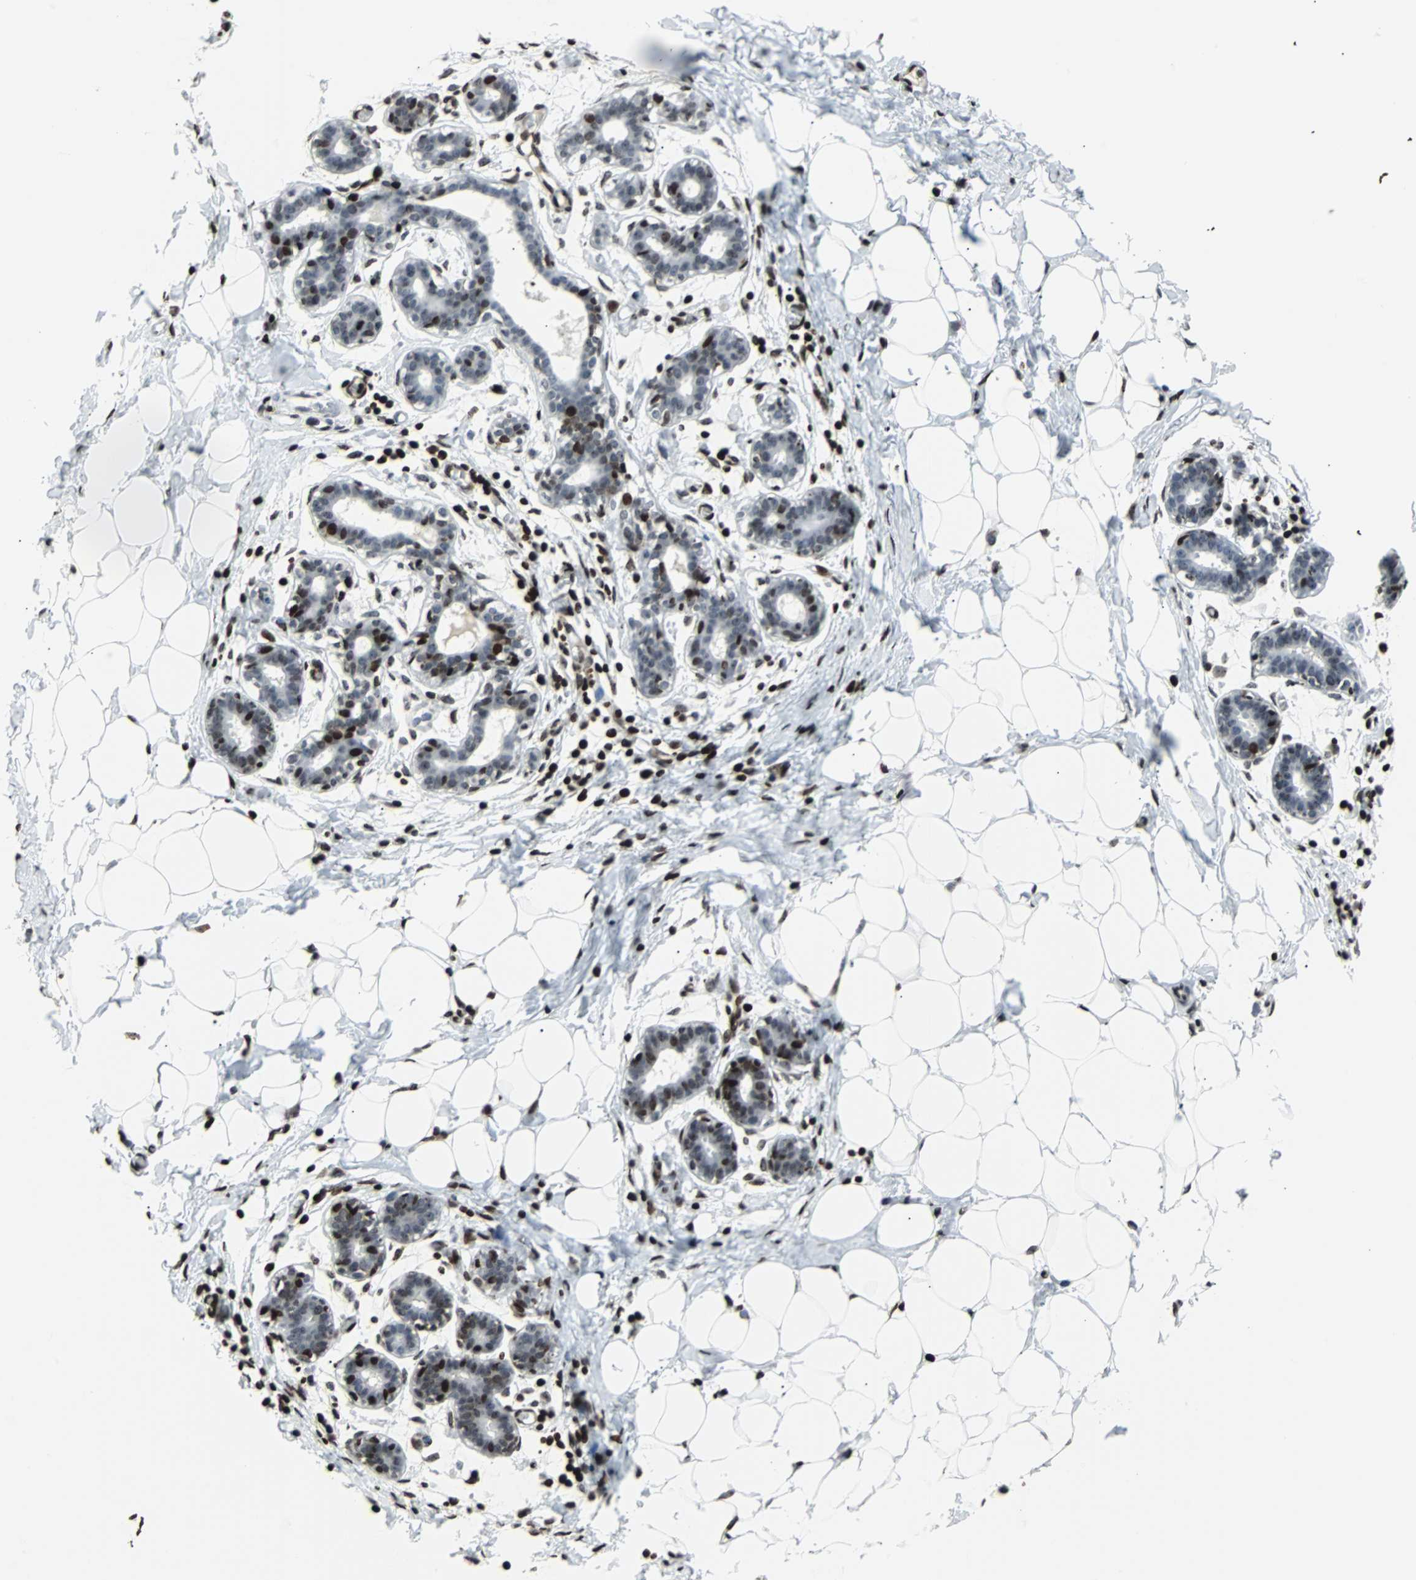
{"staining": {"intensity": "moderate", "quantity": "25%-75%", "location": "nuclear"}, "tissue": "breast", "cell_type": "Adipocytes", "image_type": "normal", "snomed": [{"axis": "morphology", "description": "Normal tissue, NOS"}, {"axis": "topography", "description": "Breast"}], "caption": "Protein expression analysis of benign breast shows moderate nuclear expression in about 25%-75% of adipocytes. The staining is performed using DAB (3,3'-diaminobenzidine) brown chromogen to label protein expression. The nuclei are counter-stained blue using hematoxylin.", "gene": "ZNF131", "patient": {"sex": "female", "age": 27}}